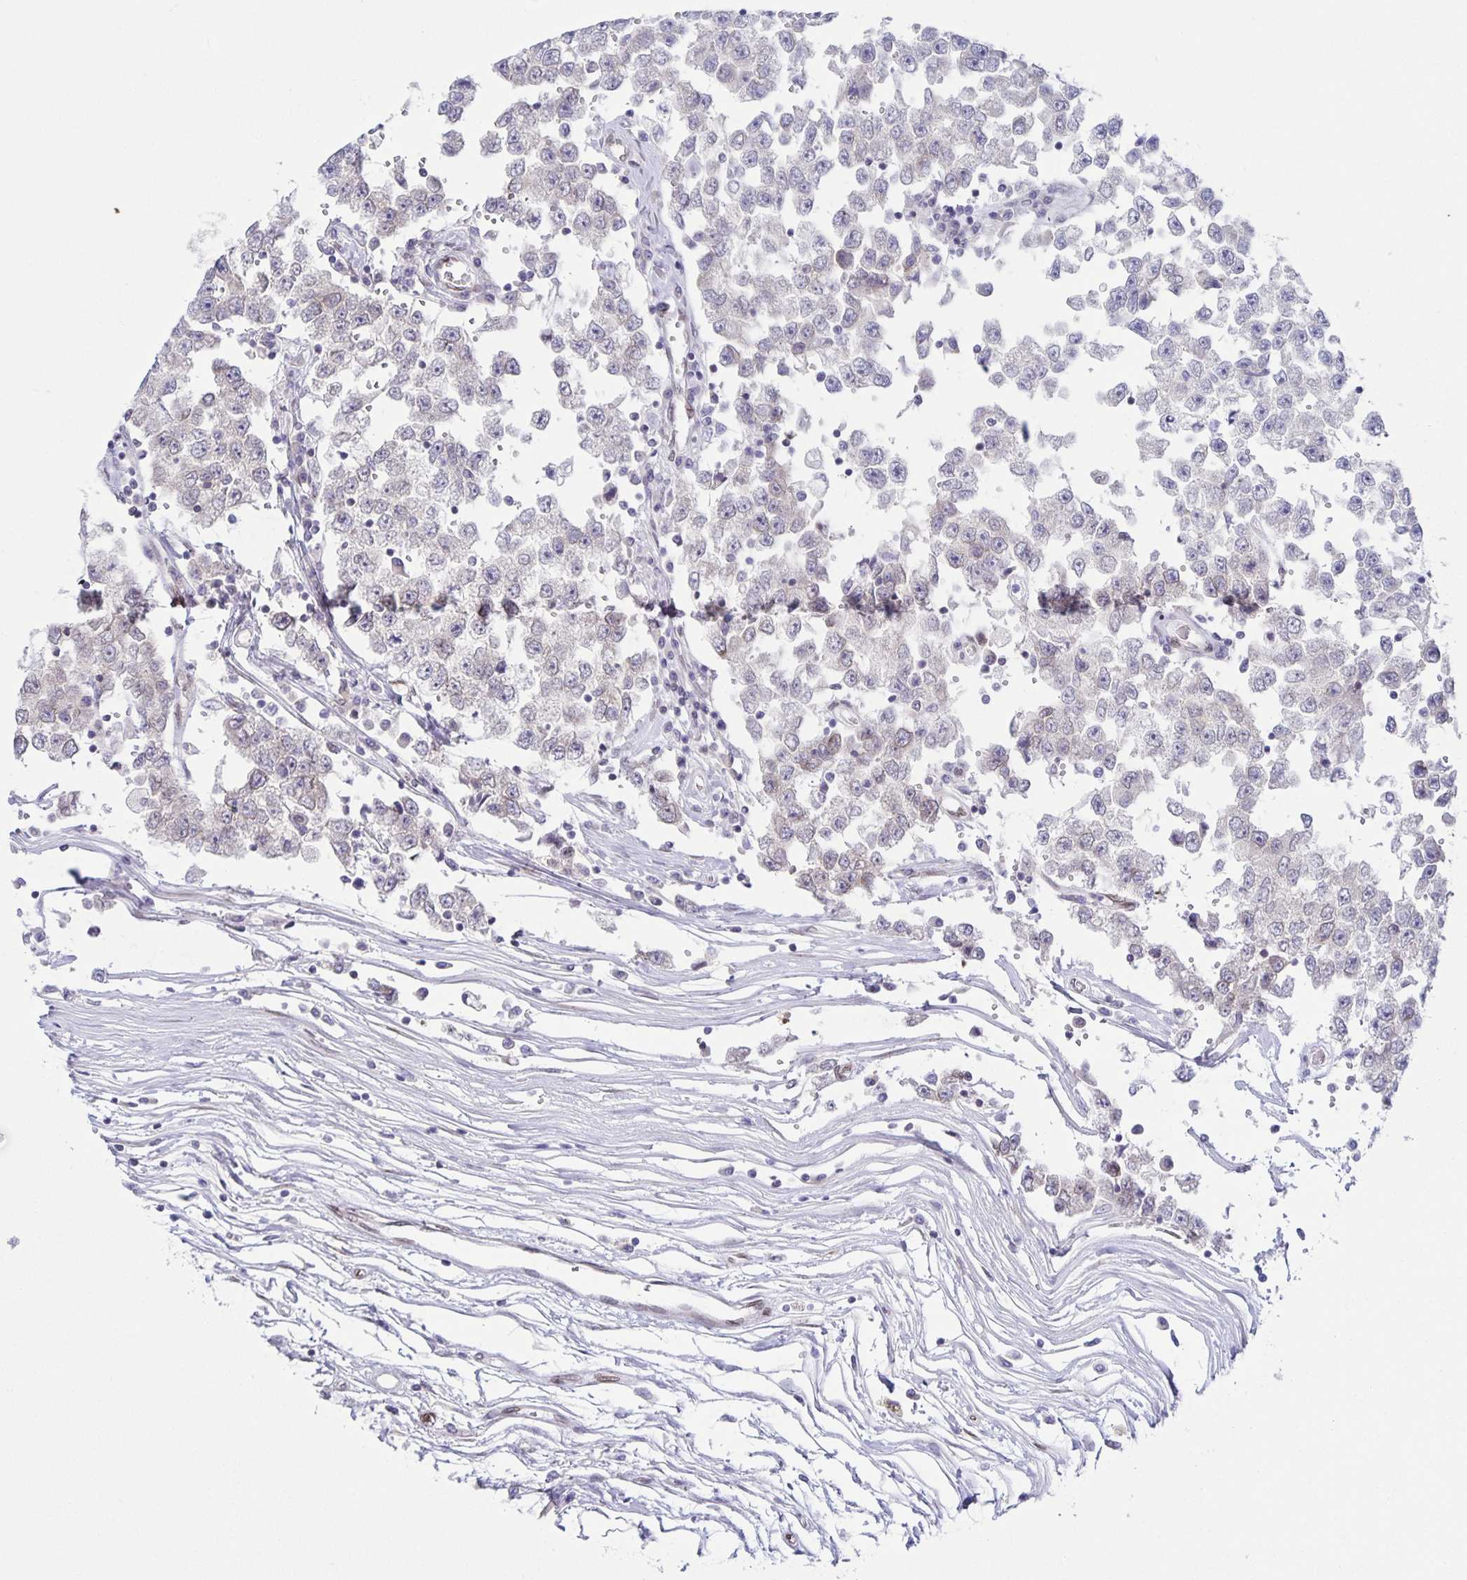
{"staining": {"intensity": "negative", "quantity": "none", "location": "none"}, "tissue": "testis cancer", "cell_type": "Tumor cells", "image_type": "cancer", "snomed": [{"axis": "morphology", "description": "Seminoma, NOS"}, {"axis": "topography", "description": "Testis"}], "caption": "Tumor cells are negative for protein expression in human seminoma (testis).", "gene": "SYNE2", "patient": {"sex": "male", "age": 34}}